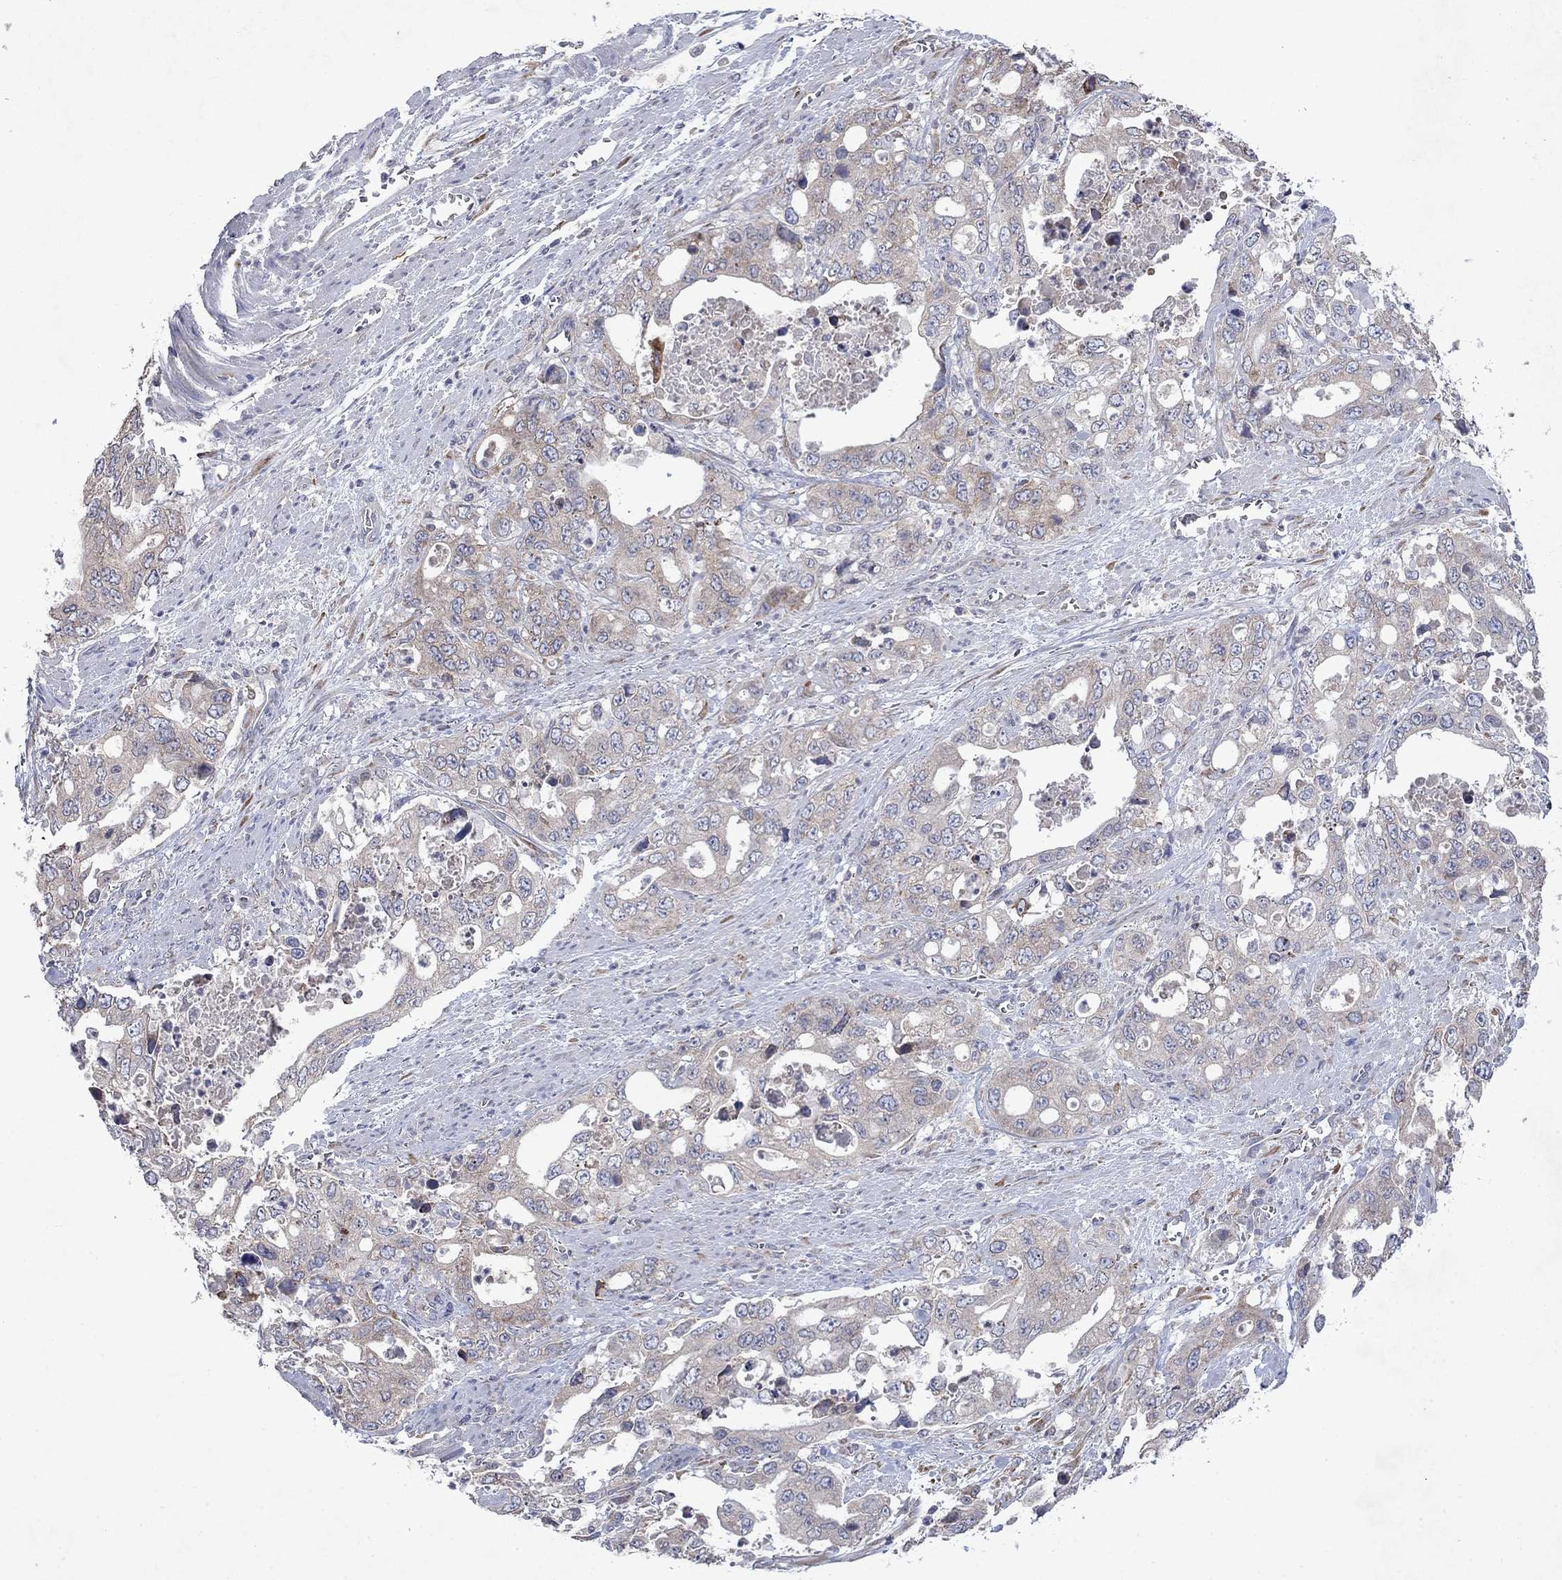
{"staining": {"intensity": "negative", "quantity": "none", "location": "none"}, "tissue": "stomach cancer", "cell_type": "Tumor cells", "image_type": "cancer", "snomed": [{"axis": "morphology", "description": "Adenocarcinoma, NOS"}, {"axis": "topography", "description": "Stomach, upper"}], "caption": "Stomach cancer was stained to show a protein in brown. There is no significant staining in tumor cells.", "gene": "TMEM97", "patient": {"sex": "male", "age": 74}}